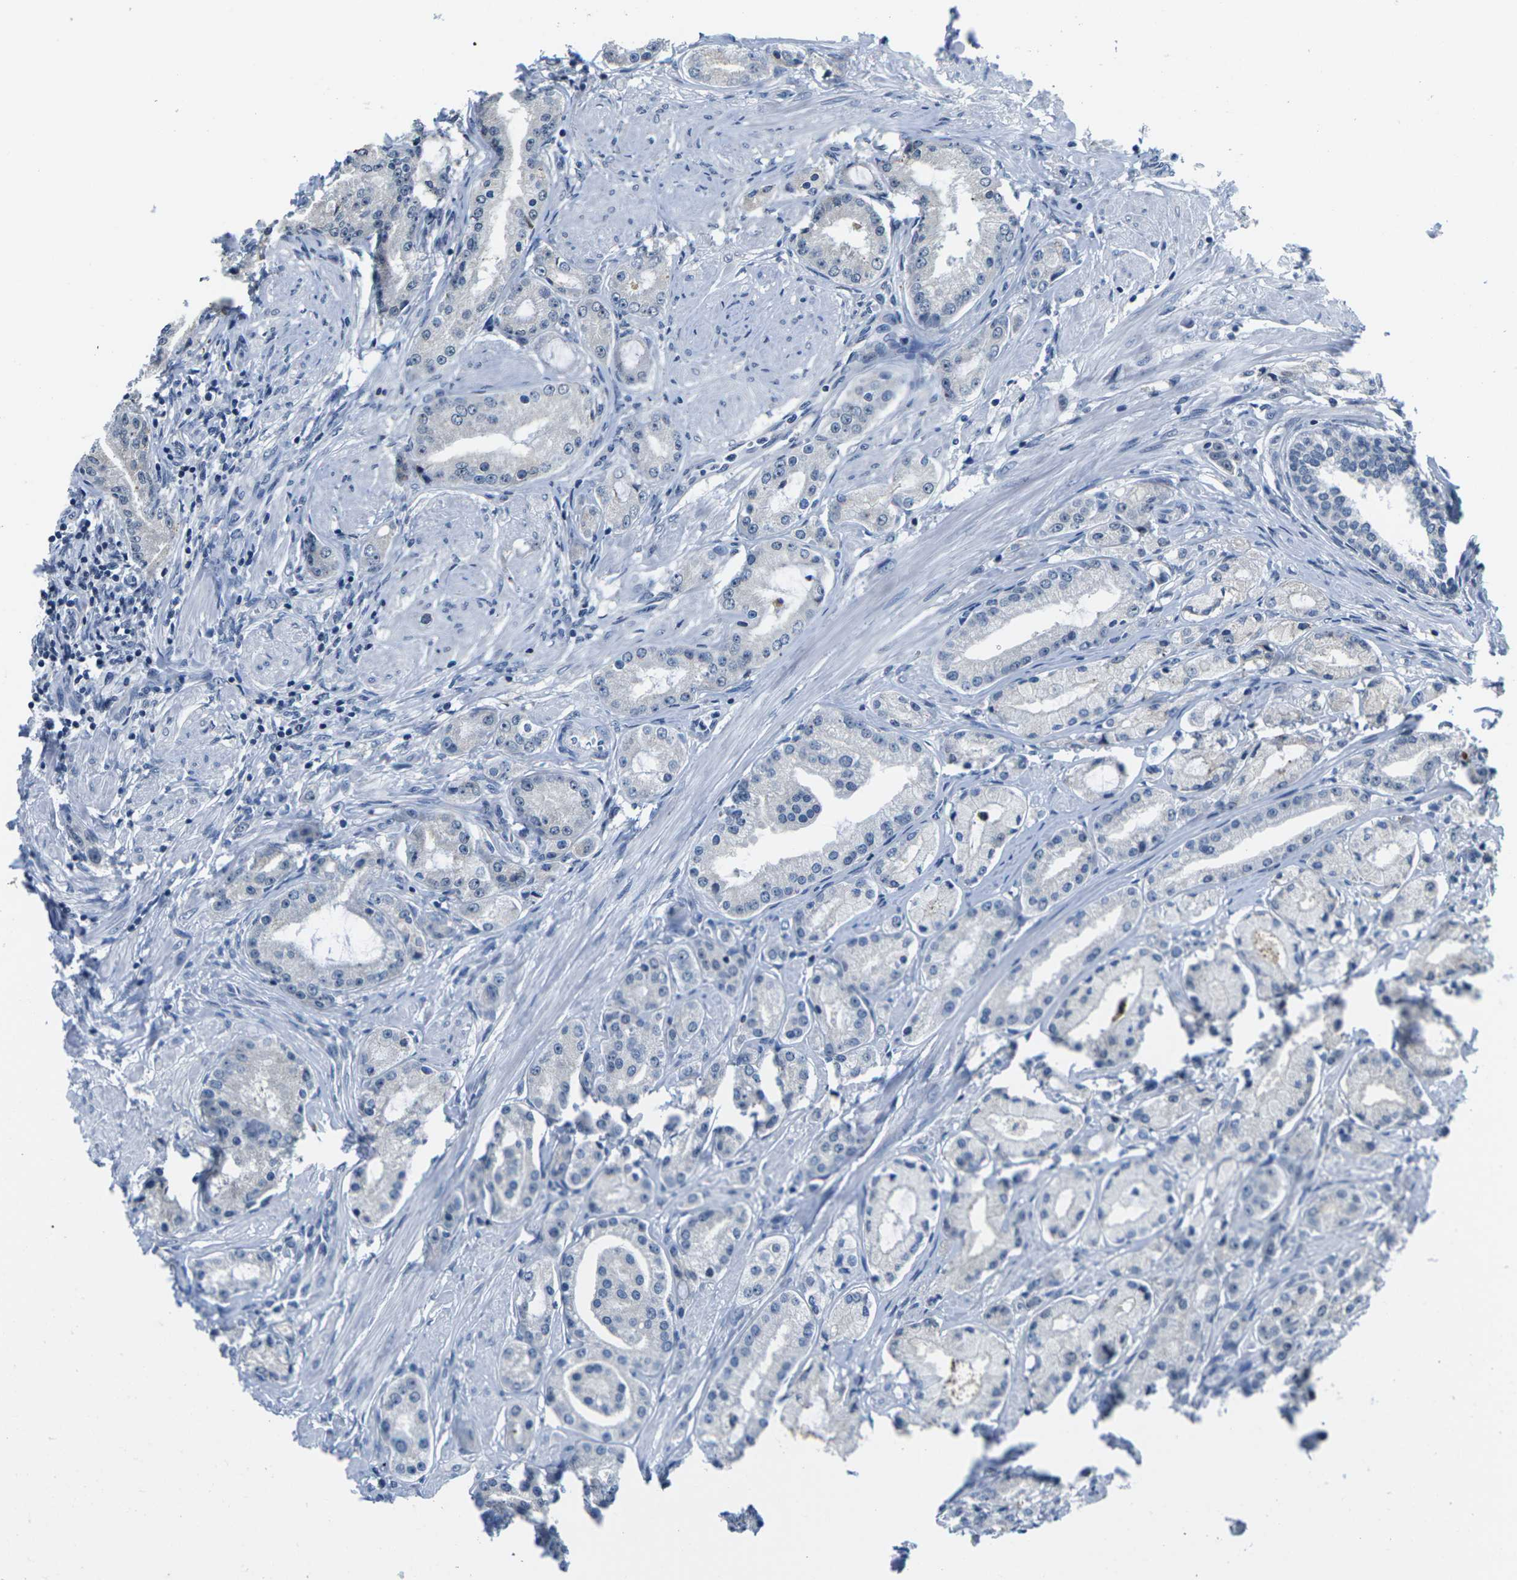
{"staining": {"intensity": "negative", "quantity": "none", "location": "none"}, "tissue": "prostate cancer", "cell_type": "Tumor cells", "image_type": "cancer", "snomed": [{"axis": "morphology", "description": "Adenocarcinoma, Low grade"}, {"axis": "topography", "description": "Prostate"}], "caption": "Immunohistochemistry photomicrograph of prostate cancer (adenocarcinoma (low-grade)) stained for a protein (brown), which displays no expression in tumor cells. (Stains: DAB immunohistochemistry with hematoxylin counter stain, Microscopy: brightfield microscopy at high magnification).", "gene": "NSRP1", "patient": {"sex": "male", "age": 63}}